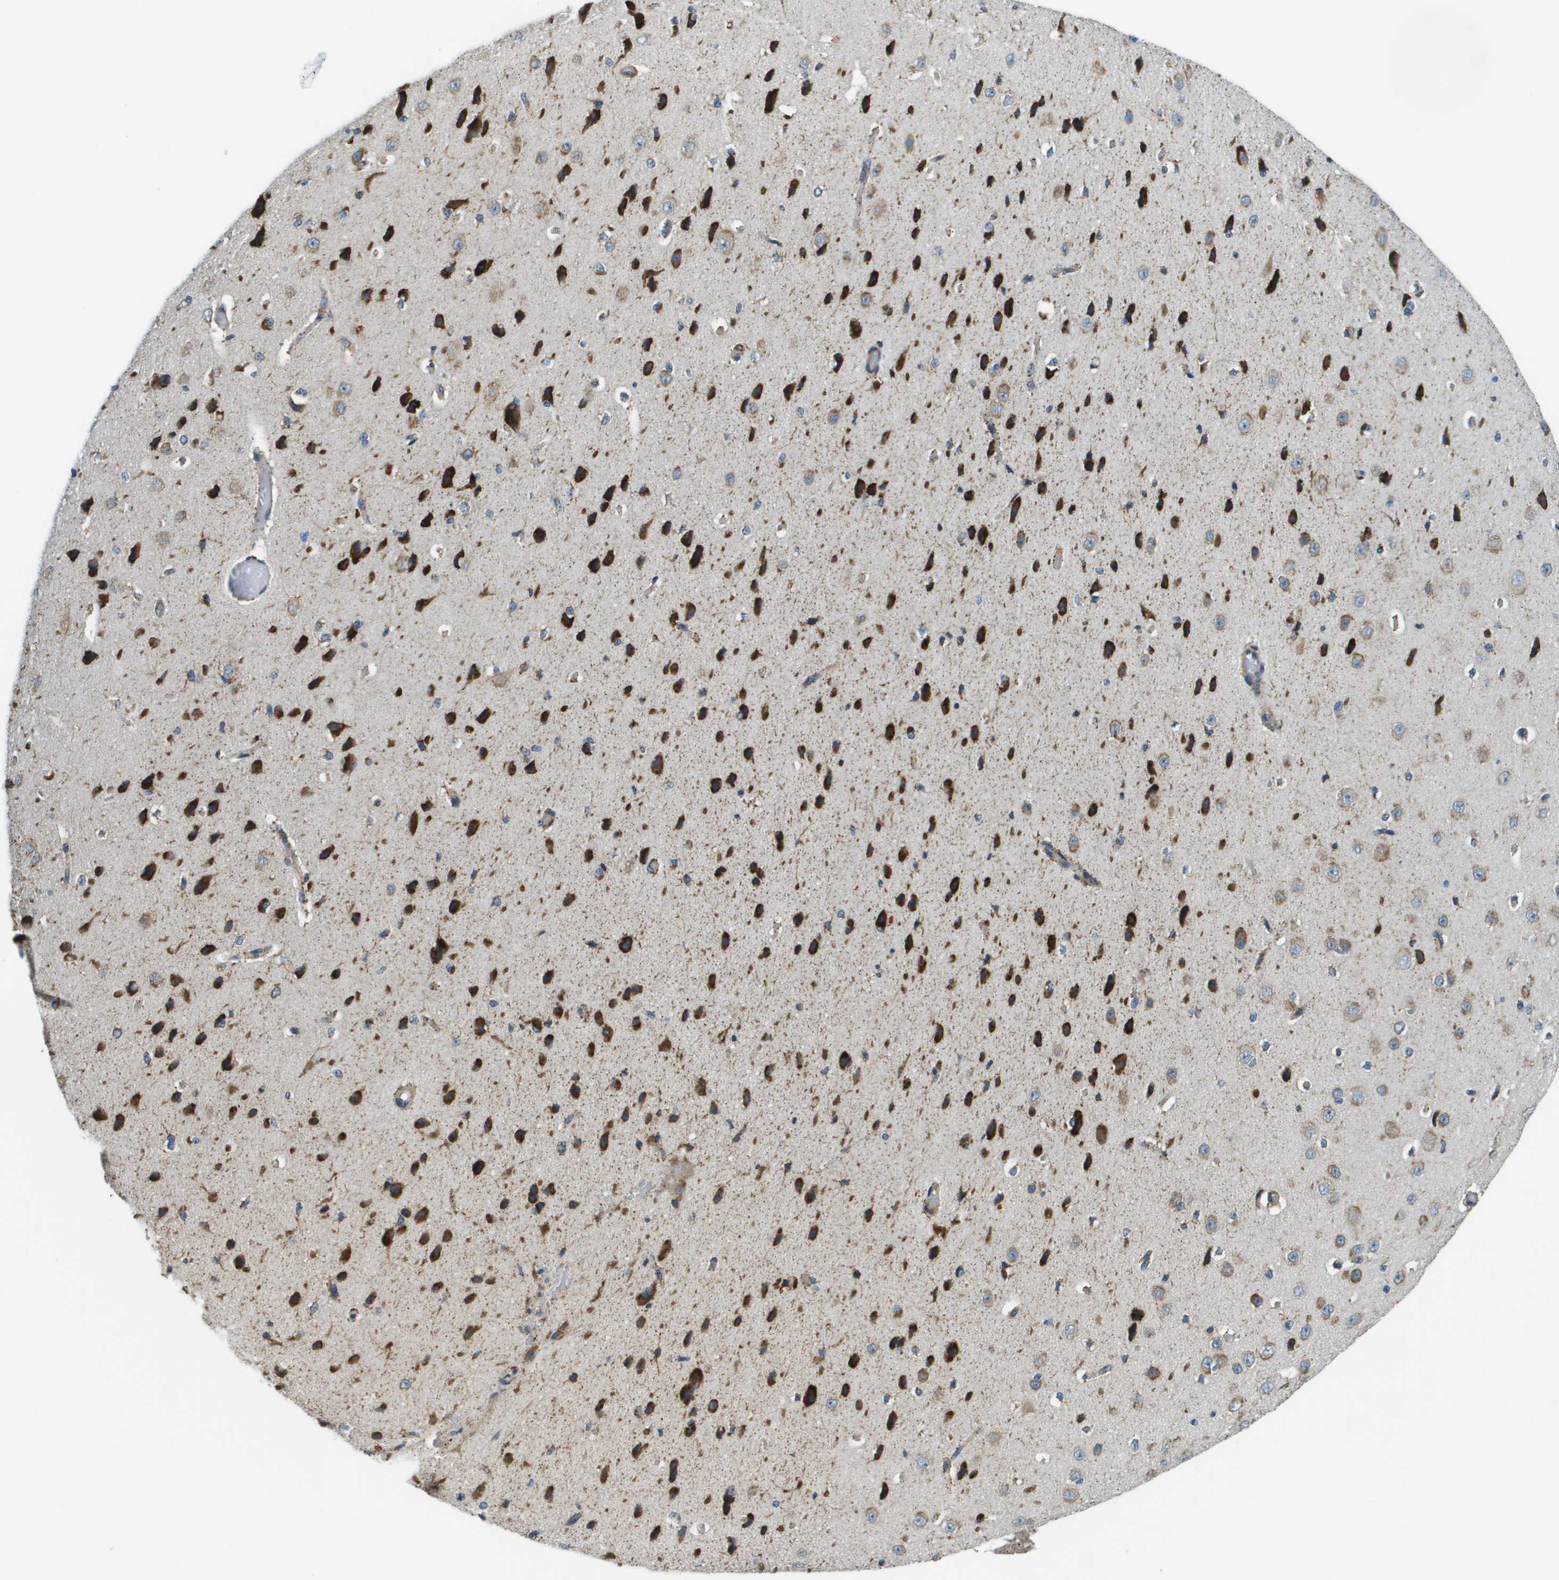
{"staining": {"intensity": "moderate", "quantity": ">75%", "location": "cytoplasmic/membranous"}, "tissue": "cerebral cortex", "cell_type": "Endothelial cells", "image_type": "normal", "snomed": [{"axis": "morphology", "description": "Normal tissue, NOS"}, {"axis": "morphology", "description": "Developmental malformation"}, {"axis": "topography", "description": "Cerebral cortex"}], "caption": "A histopathology image showing moderate cytoplasmic/membranous expression in about >75% of endothelial cells in unremarkable cerebral cortex, as visualized by brown immunohistochemical staining.", "gene": "CNPY3", "patient": {"sex": "female", "age": 30}}